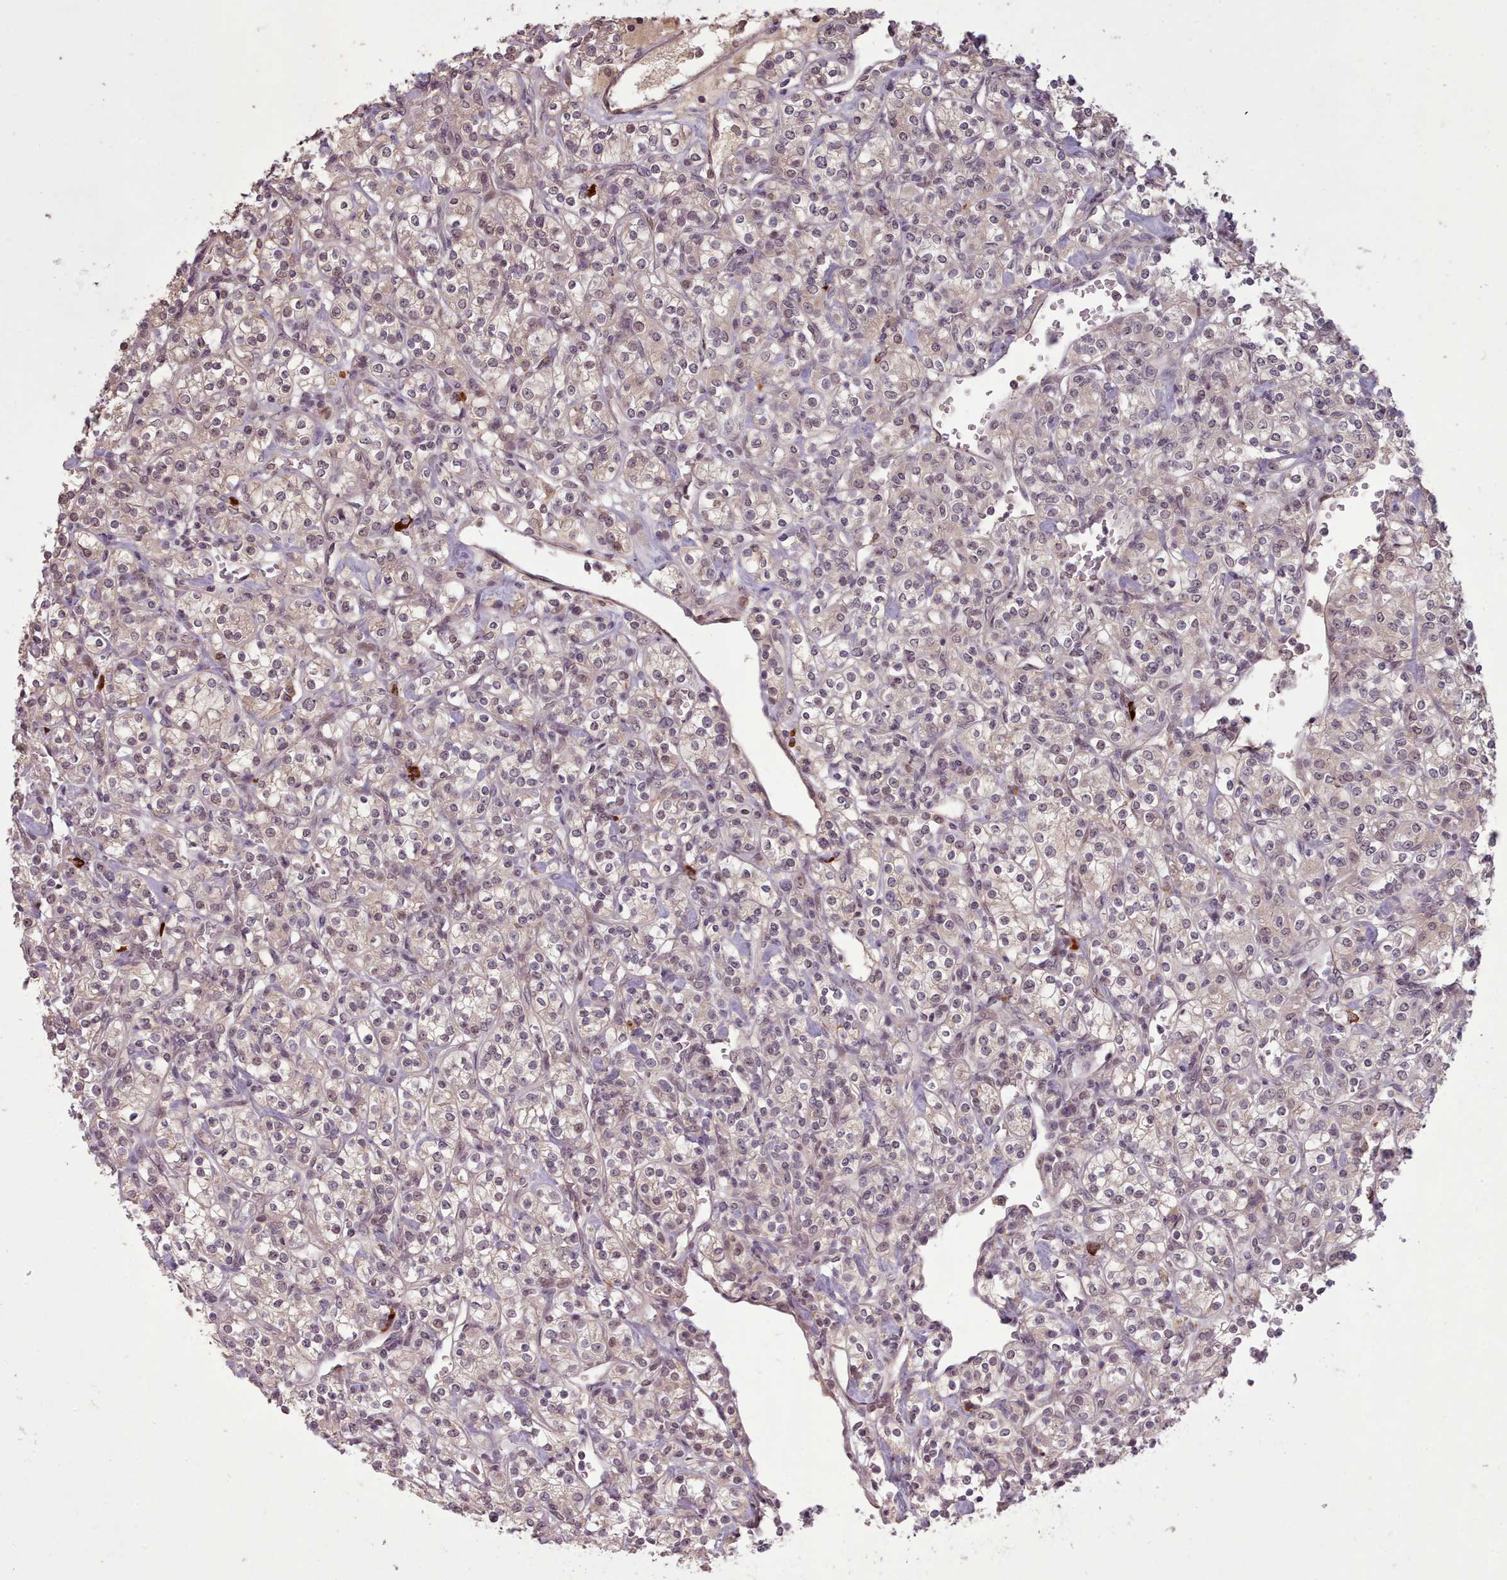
{"staining": {"intensity": "weak", "quantity": "25%-75%", "location": "nuclear"}, "tissue": "renal cancer", "cell_type": "Tumor cells", "image_type": "cancer", "snomed": [{"axis": "morphology", "description": "Adenocarcinoma, NOS"}, {"axis": "topography", "description": "Kidney"}], "caption": "This photomicrograph demonstrates adenocarcinoma (renal) stained with immunohistochemistry (IHC) to label a protein in brown. The nuclear of tumor cells show weak positivity for the protein. Nuclei are counter-stained blue.", "gene": "CDC6", "patient": {"sex": "male", "age": 77}}